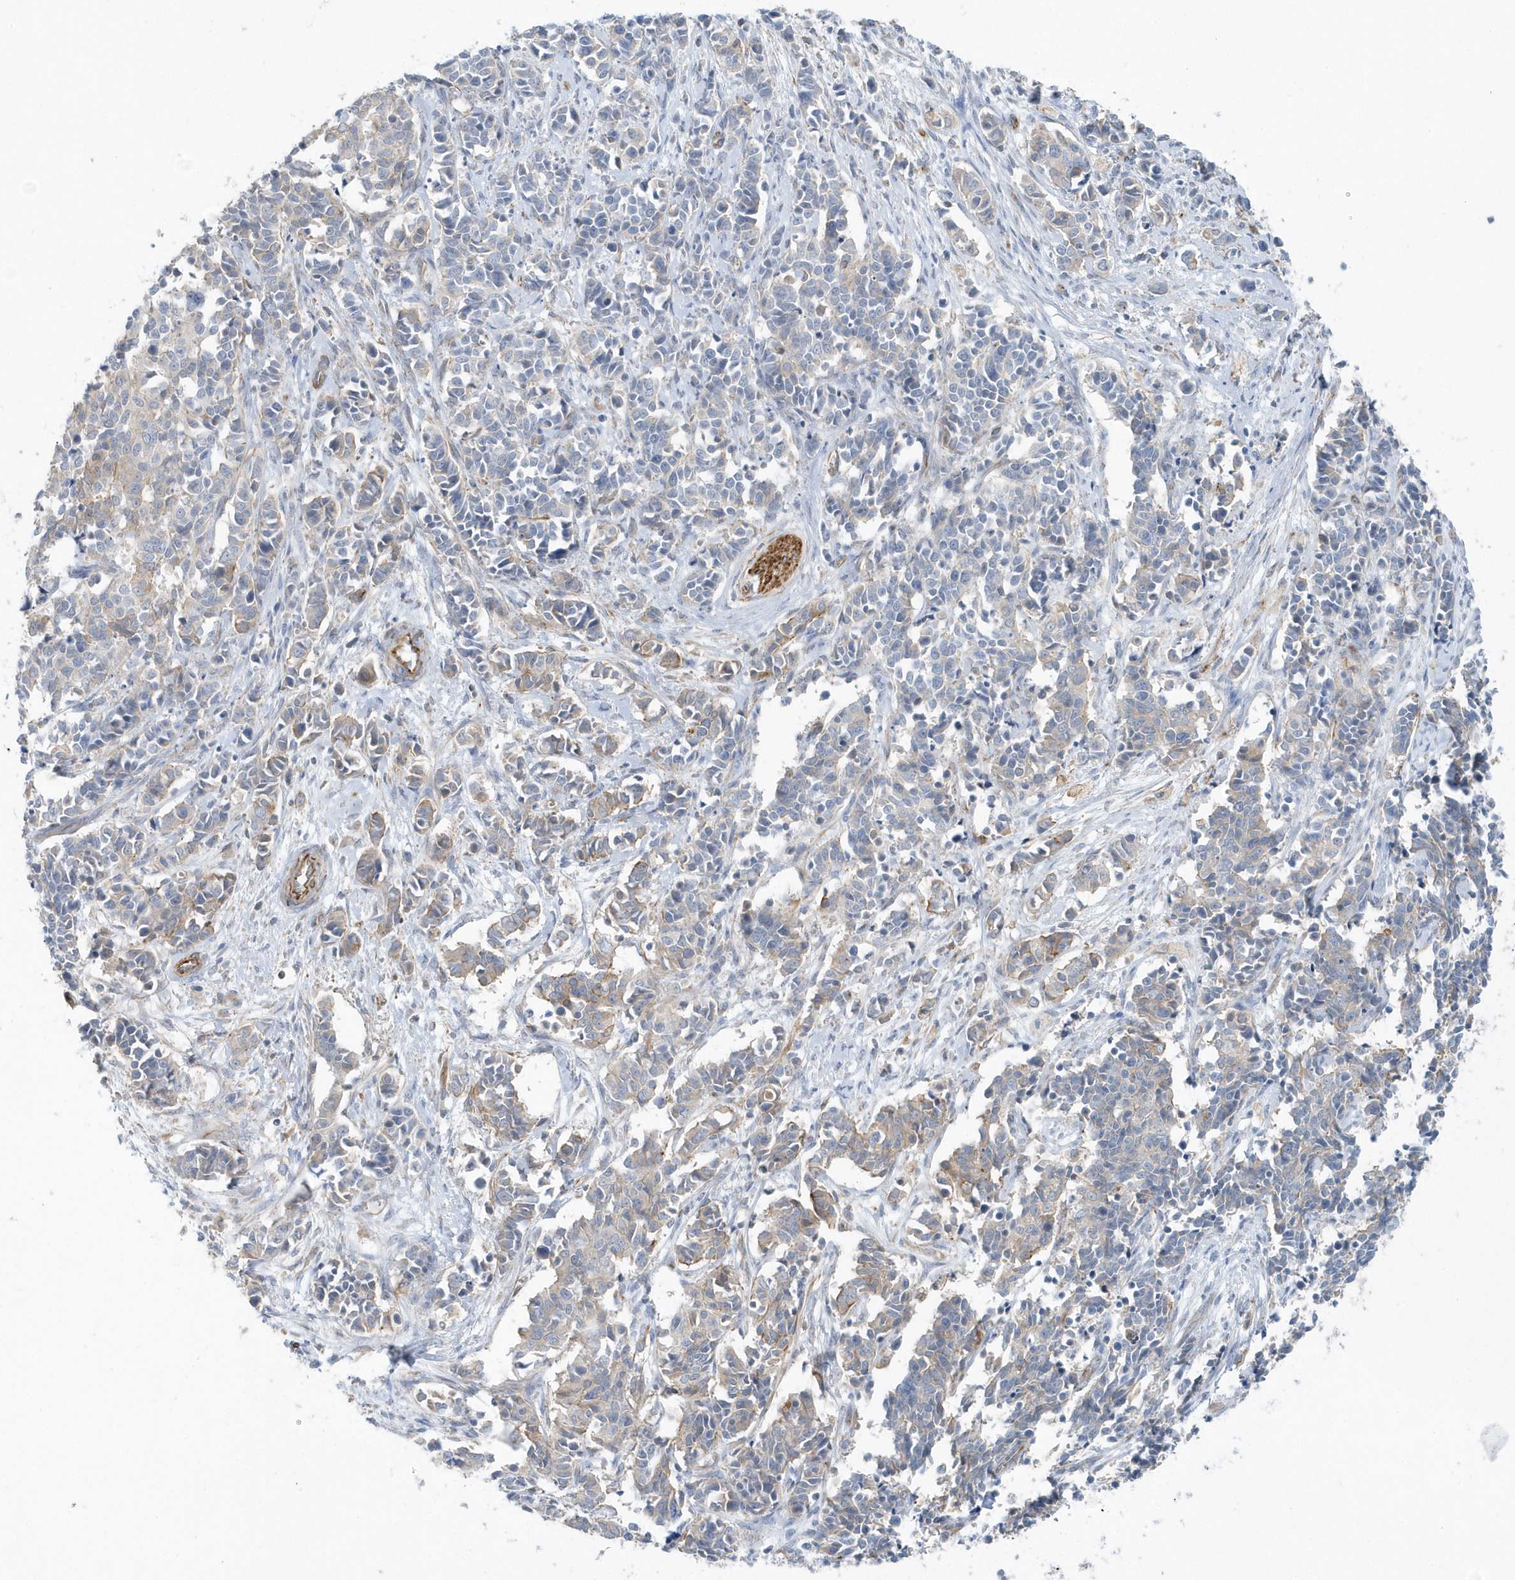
{"staining": {"intensity": "weak", "quantity": "<25%", "location": "cytoplasmic/membranous"}, "tissue": "cervical cancer", "cell_type": "Tumor cells", "image_type": "cancer", "snomed": [{"axis": "morphology", "description": "Normal tissue, NOS"}, {"axis": "morphology", "description": "Squamous cell carcinoma, NOS"}, {"axis": "topography", "description": "Cervix"}], "caption": "The photomicrograph reveals no staining of tumor cells in cervical cancer.", "gene": "RAB17", "patient": {"sex": "female", "age": 35}}